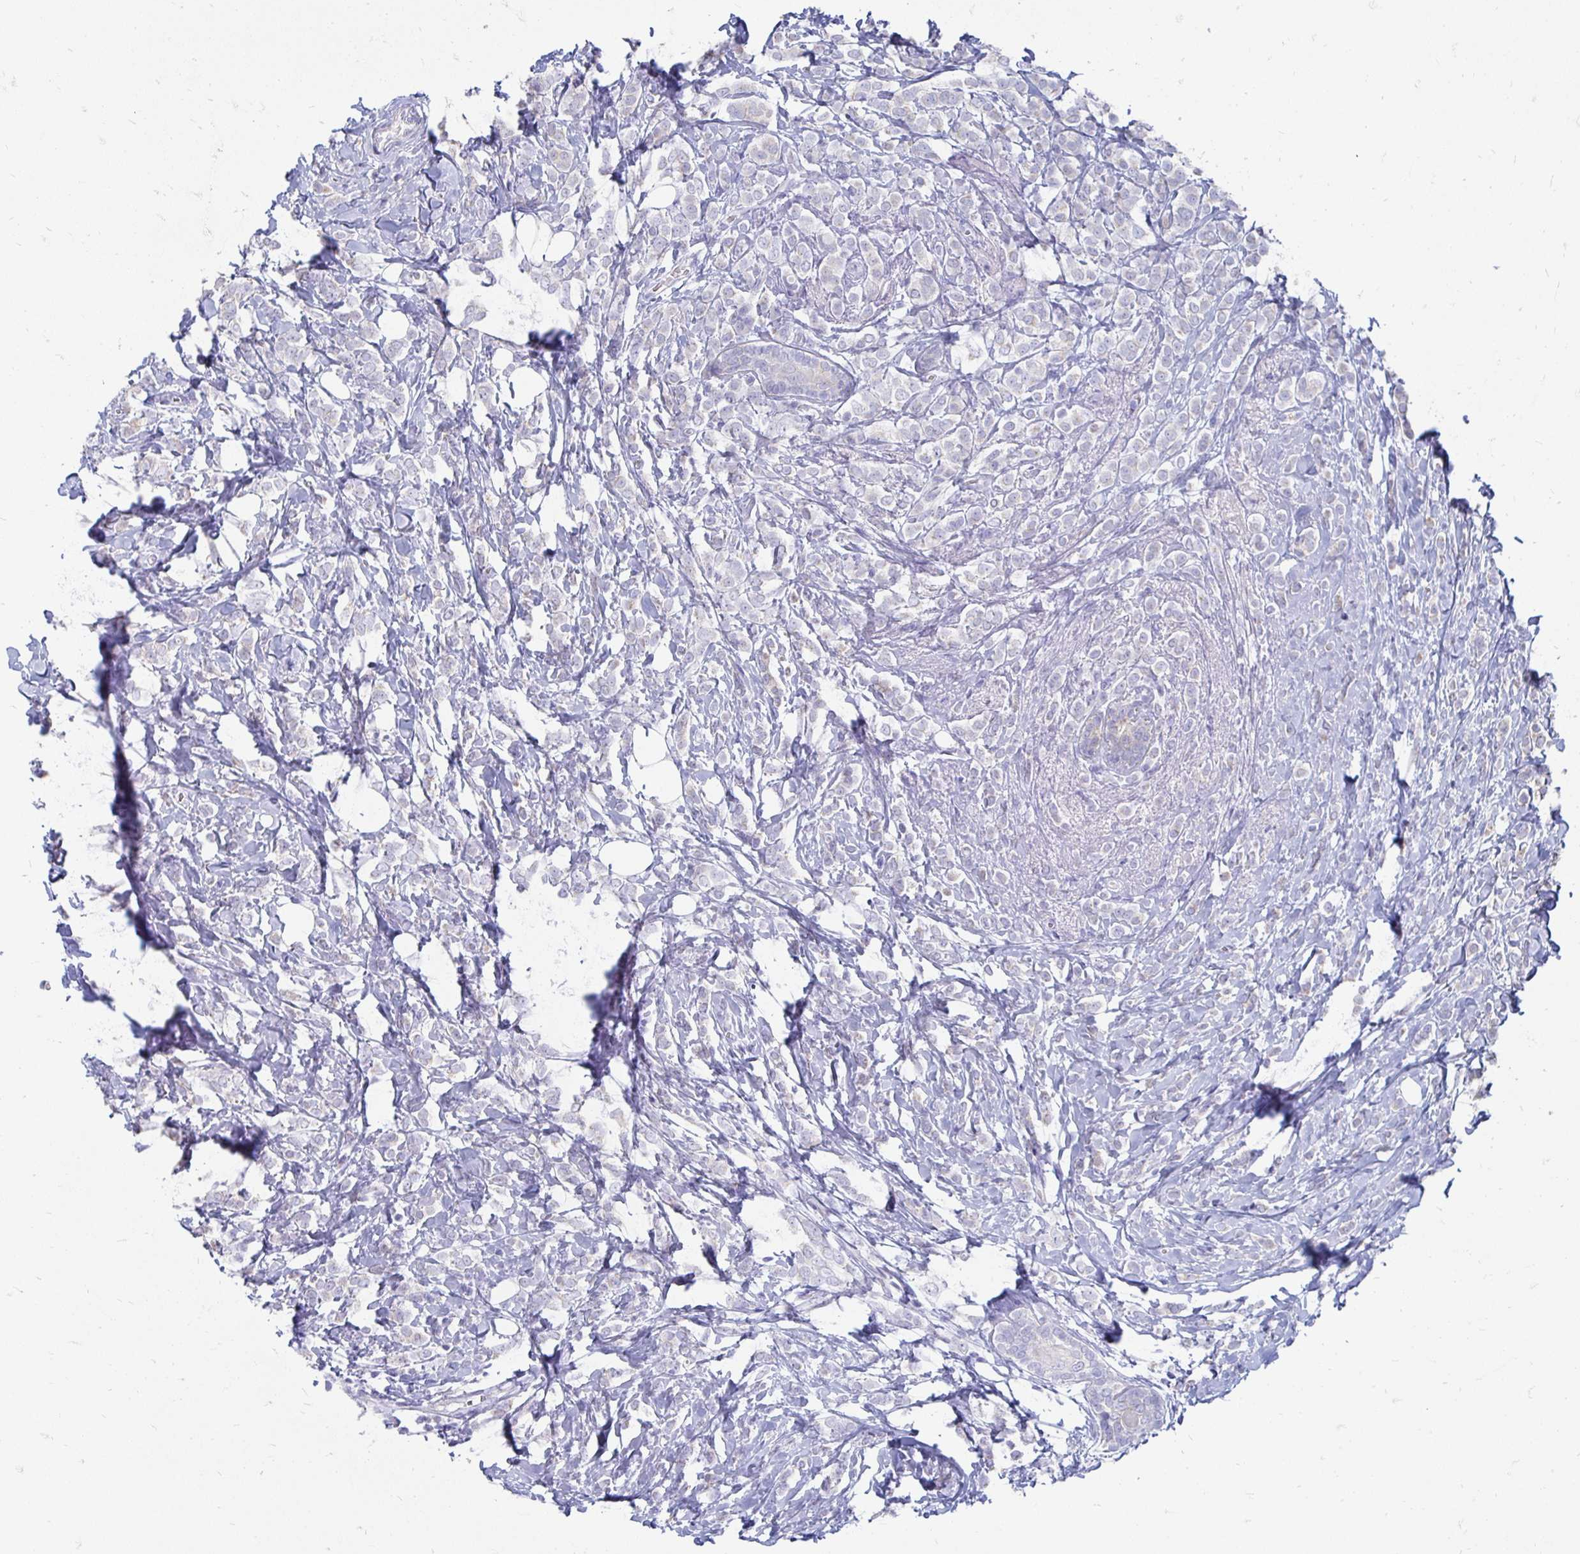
{"staining": {"intensity": "negative", "quantity": "none", "location": "none"}, "tissue": "breast cancer", "cell_type": "Tumor cells", "image_type": "cancer", "snomed": [{"axis": "morphology", "description": "Lobular carcinoma"}, {"axis": "topography", "description": "Breast"}], "caption": "A high-resolution image shows immunohistochemistry (IHC) staining of breast lobular carcinoma, which displays no significant staining in tumor cells. (IHC, brightfield microscopy, high magnification).", "gene": "PEG10", "patient": {"sex": "female", "age": 49}}